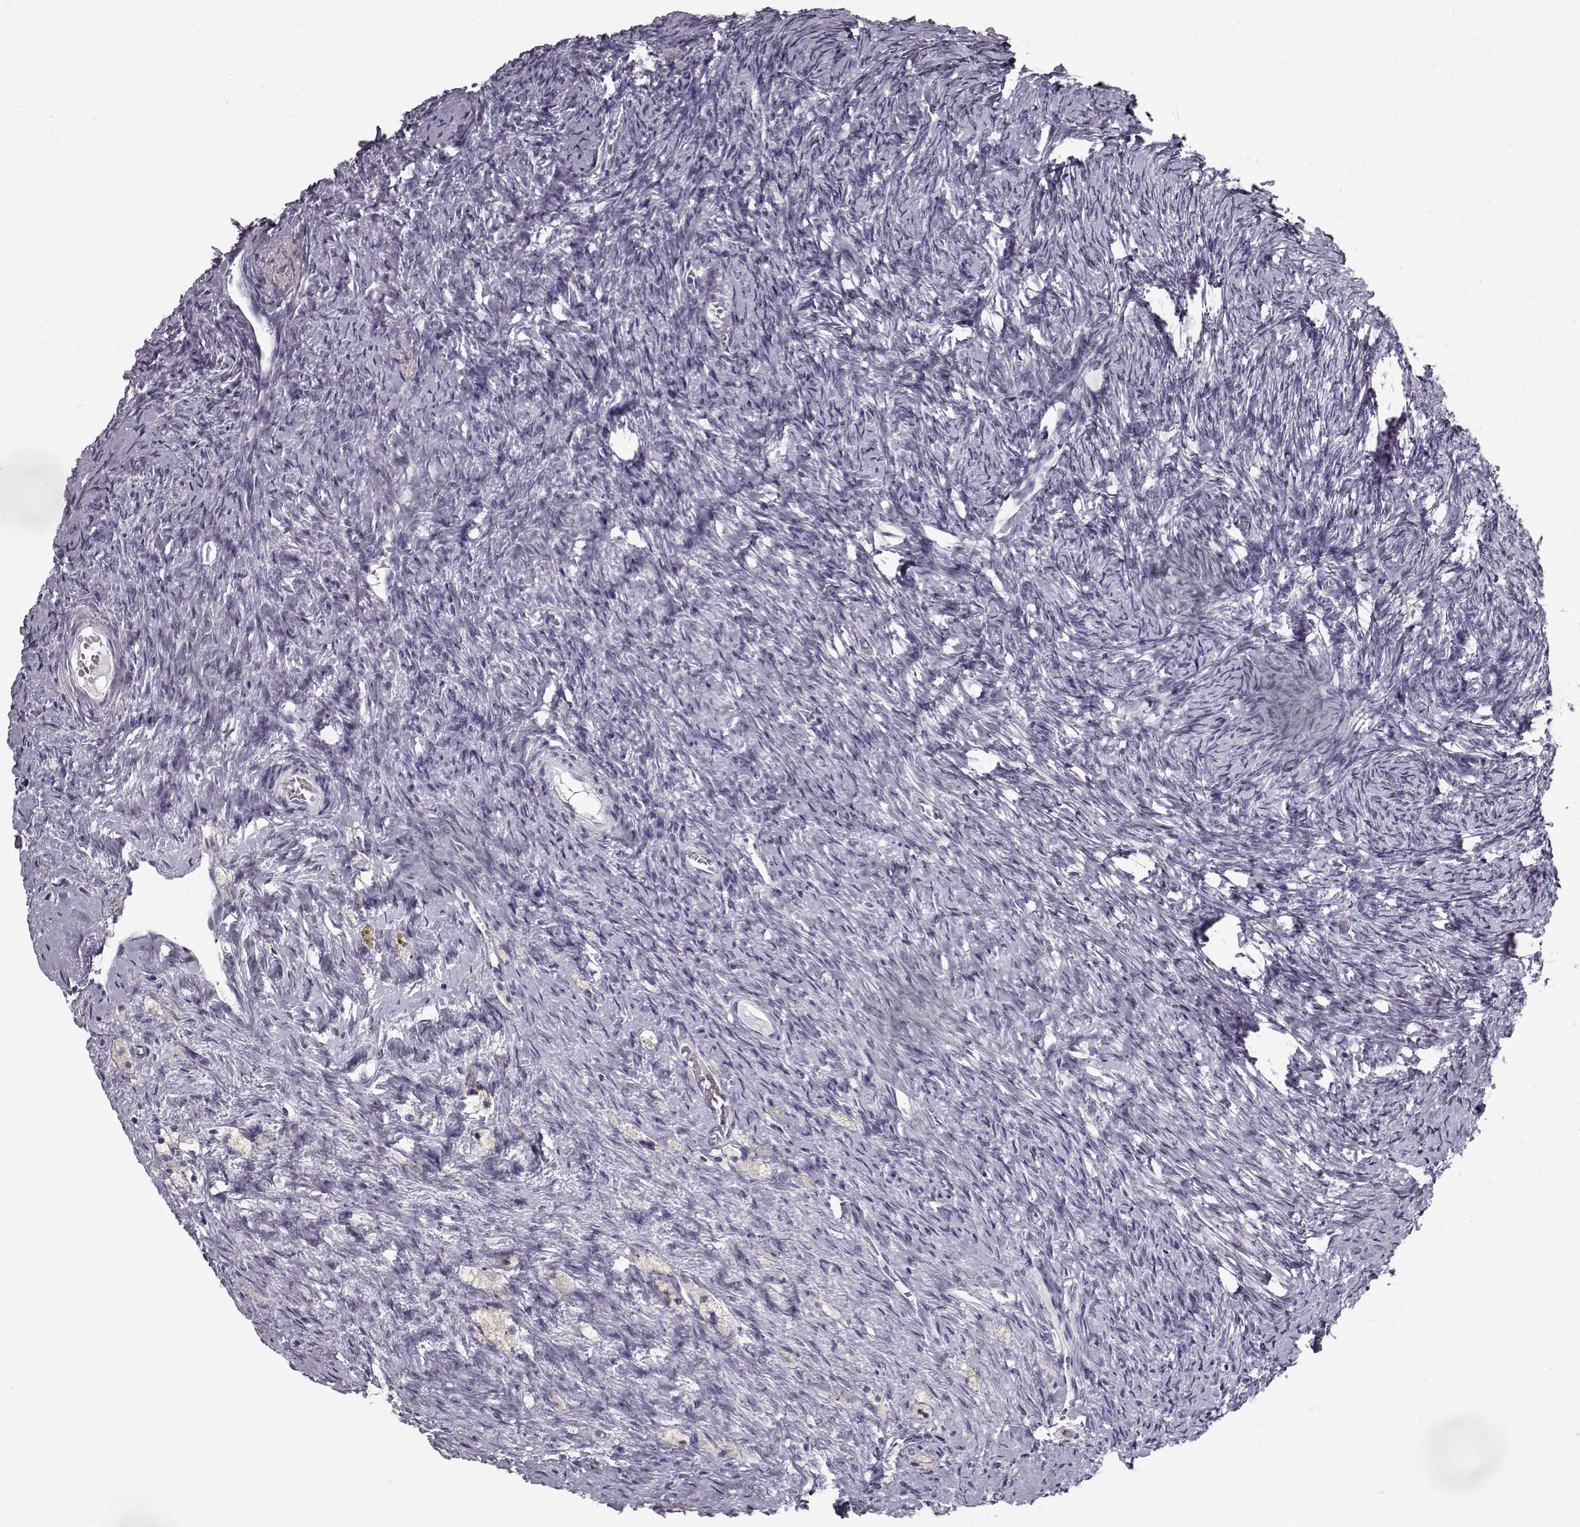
{"staining": {"intensity": "negative", "quantity": "none", "location": "none"}, "tissue": "ovary", "cell_type": "Follicle cells", "image_type": "normal", "snomed": [{"axis": "morphology", "description": "Normal tissue, NOS"}, {"axis": "topography", "description": "Ovary"}], "caption": "This is an IHC image of unremarkable human ovary. There is no expression in follicle cells.", "gene": "SEMG2", "patient": {"sex": "female", "age": 39}}